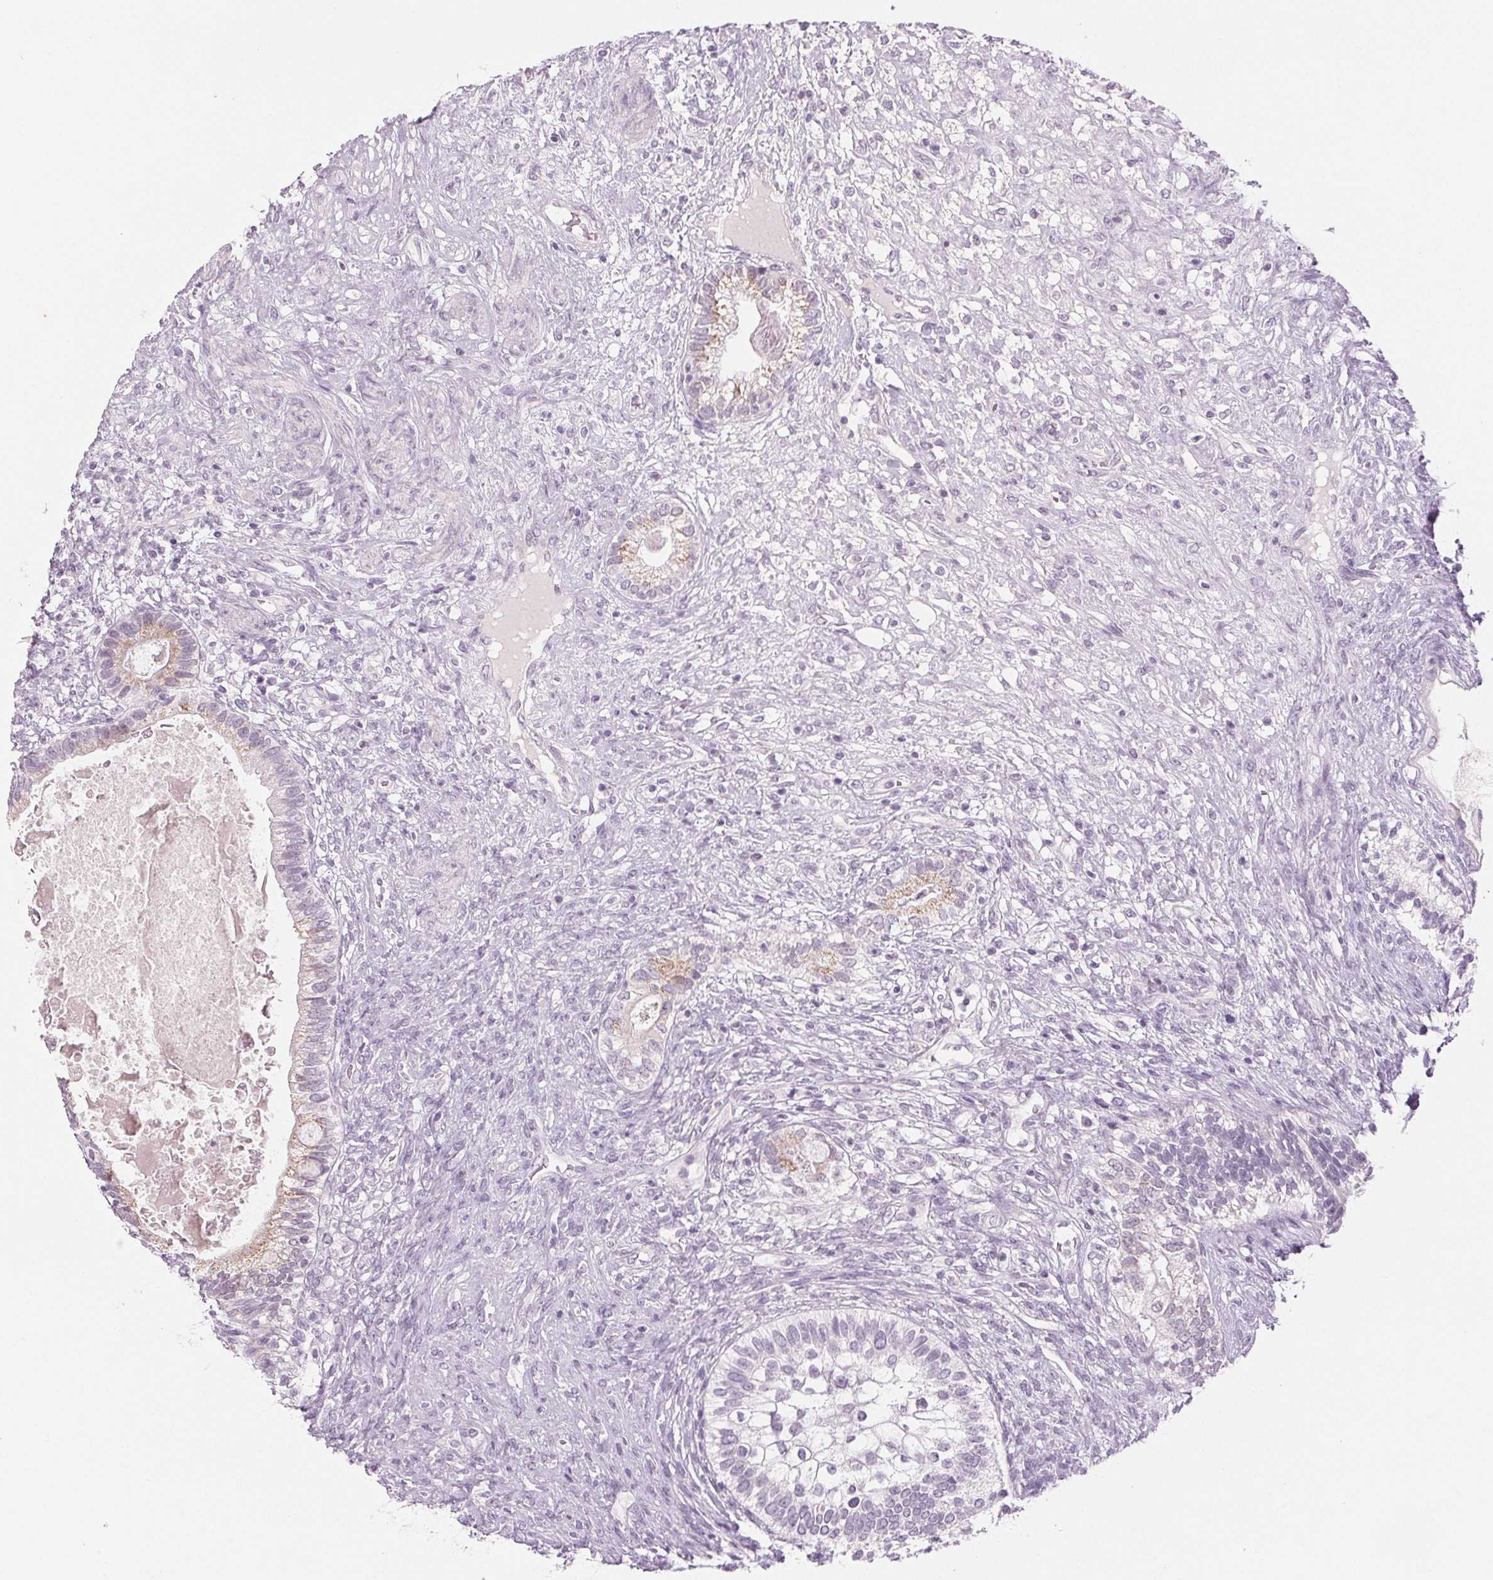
{"staining": {"intensity": "weak", "quantity": "<25%", "location": "cytoplasmic/membranous"}, "tissue": "testis cancer", "cell_type": "Tumor cells", "image_type": "cancer", "snomed": [{"axis": "morphology", "description": "Seminoma, NOS"}, {"axis": "morphology", "description": "Carcinoma, Embryonal, NOS"}, {"axis": "topography", "description": "Testis"}], "caption": "IHC image of human testis seminoma stained for a protein (brown), which exhibits no staining in tumor cells.", "gene": "EHHADH", "patient": {"sex": "male", "age": 41}}